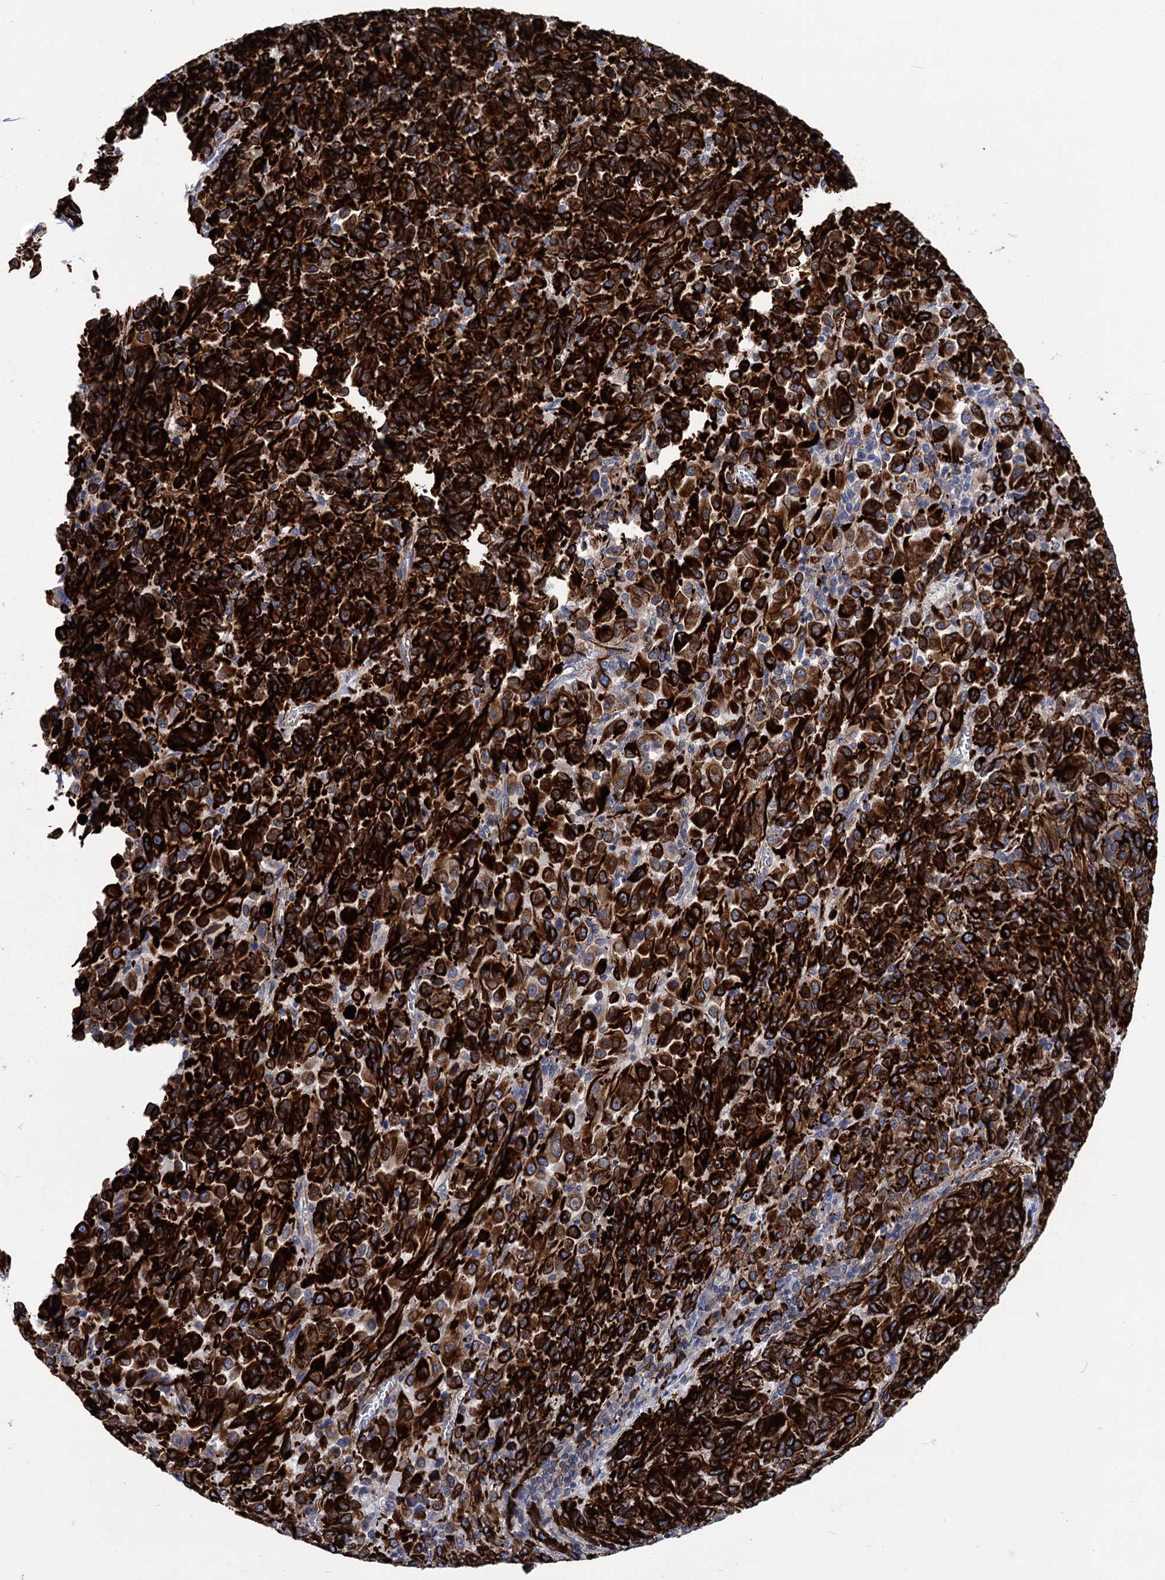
{"staining": {"intensity": "strong", "quantity": ">75%", "location": "cytoplasmic/membranous"}, "tissue": "melanoma", "cell_type": "Tumor cells", "image_type": "cancer", "snomed": [{"axis": "morphology", "description": "Malignant melanoma, Metastatic site"}, {"axis": "topography", "description": "Lung"}], "caption": "Melanoma stained for a protein demonstrates strong cytoplasmic/membranous positivity in tumor cells.", "gene": "AXL", "patient": {"sex": "male", "age": 64}}